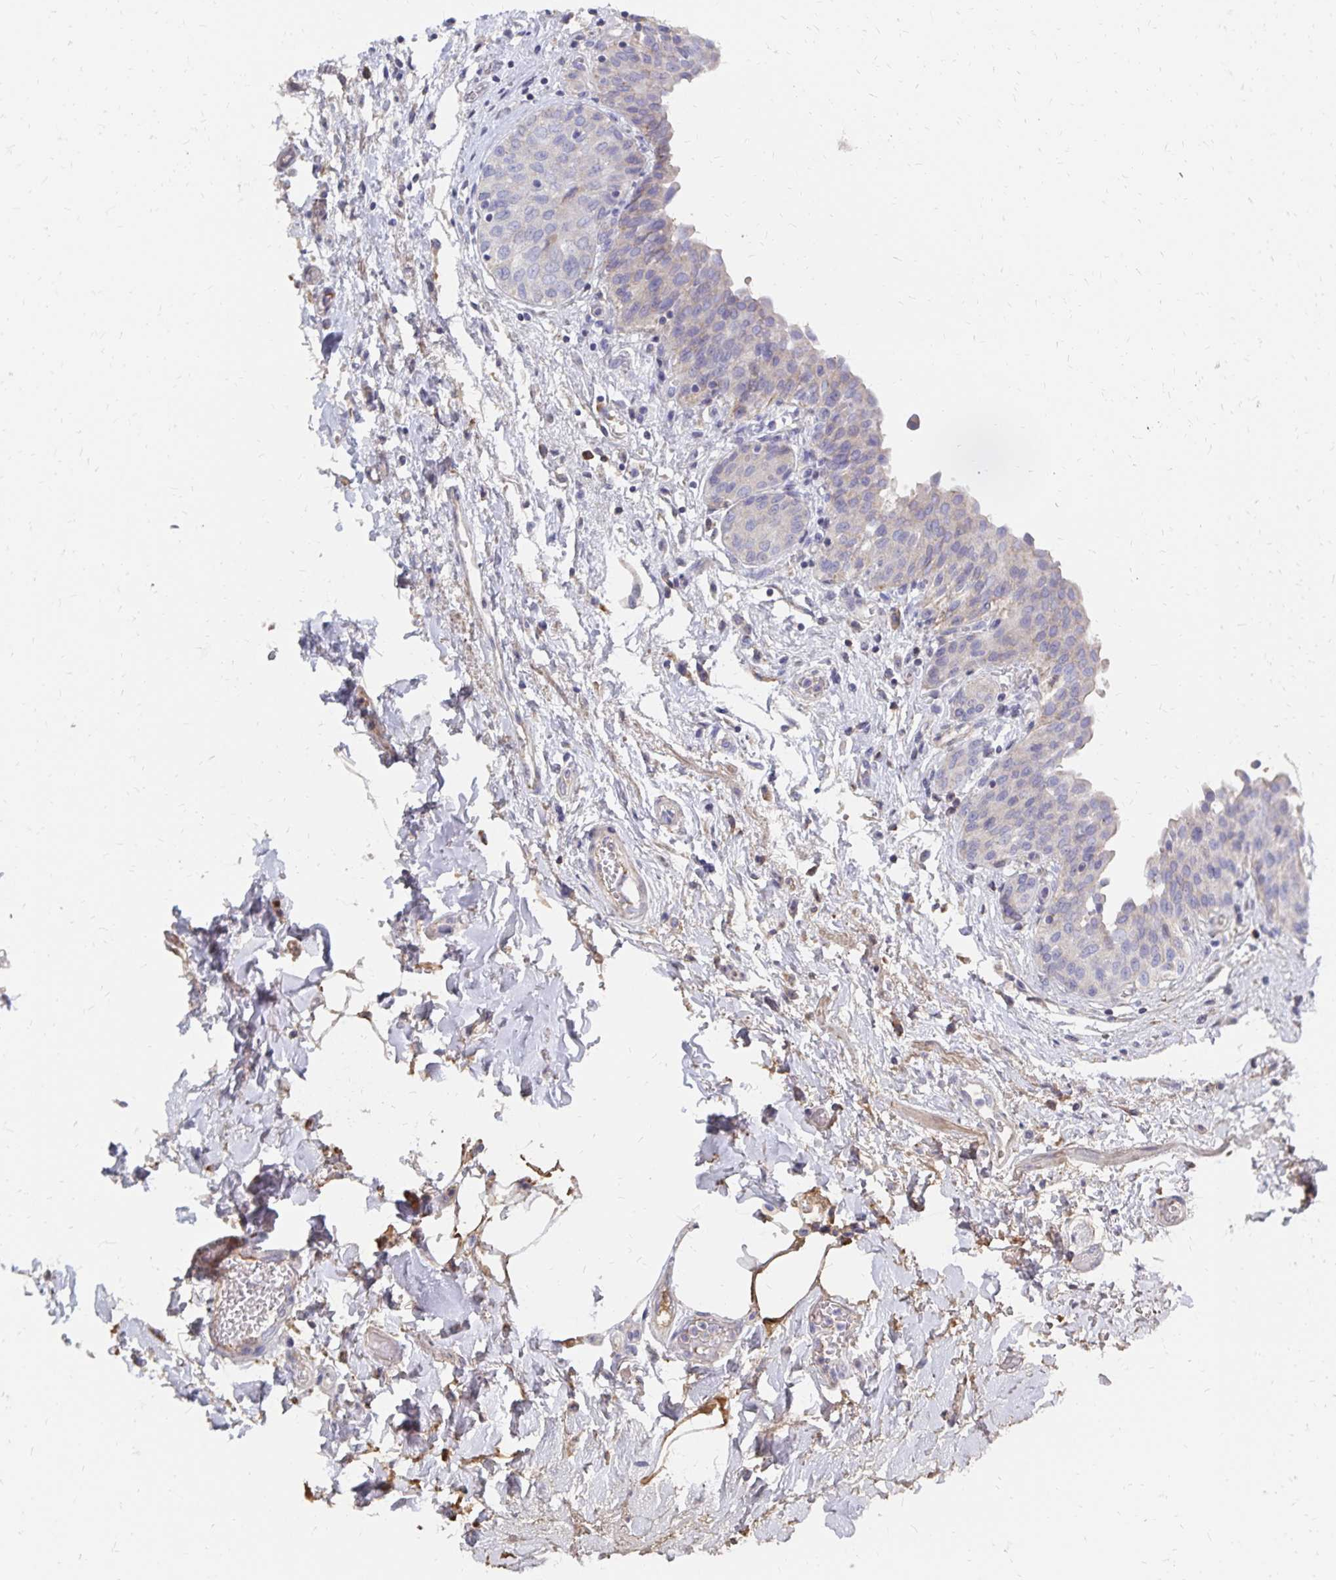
{"staining": {"intensity": "negative", "quantity": "none", "location": "none"}, "tissue": "urinary bladder", "cell_type": "Urothelial cells", "image_type": "normal", "snomed": [{"axis": "morphology", "description": "Normal tissue, NOS"}, {"axis": "topography", "description": "Urinary bladder"}], "caption": "High power microscopy histopathology image of an immunohistochemistry photomicrograph of normal urinary bladder, revealing no significant positivity in urothelial cells. The staining was performed using DAB to visualize the protein expression in brown, while the nuclei were stained in blue with hematoxylin (Magnification: 20x).", "gene": "KISS1", "patient": {"sex": "male", "age": 68}}